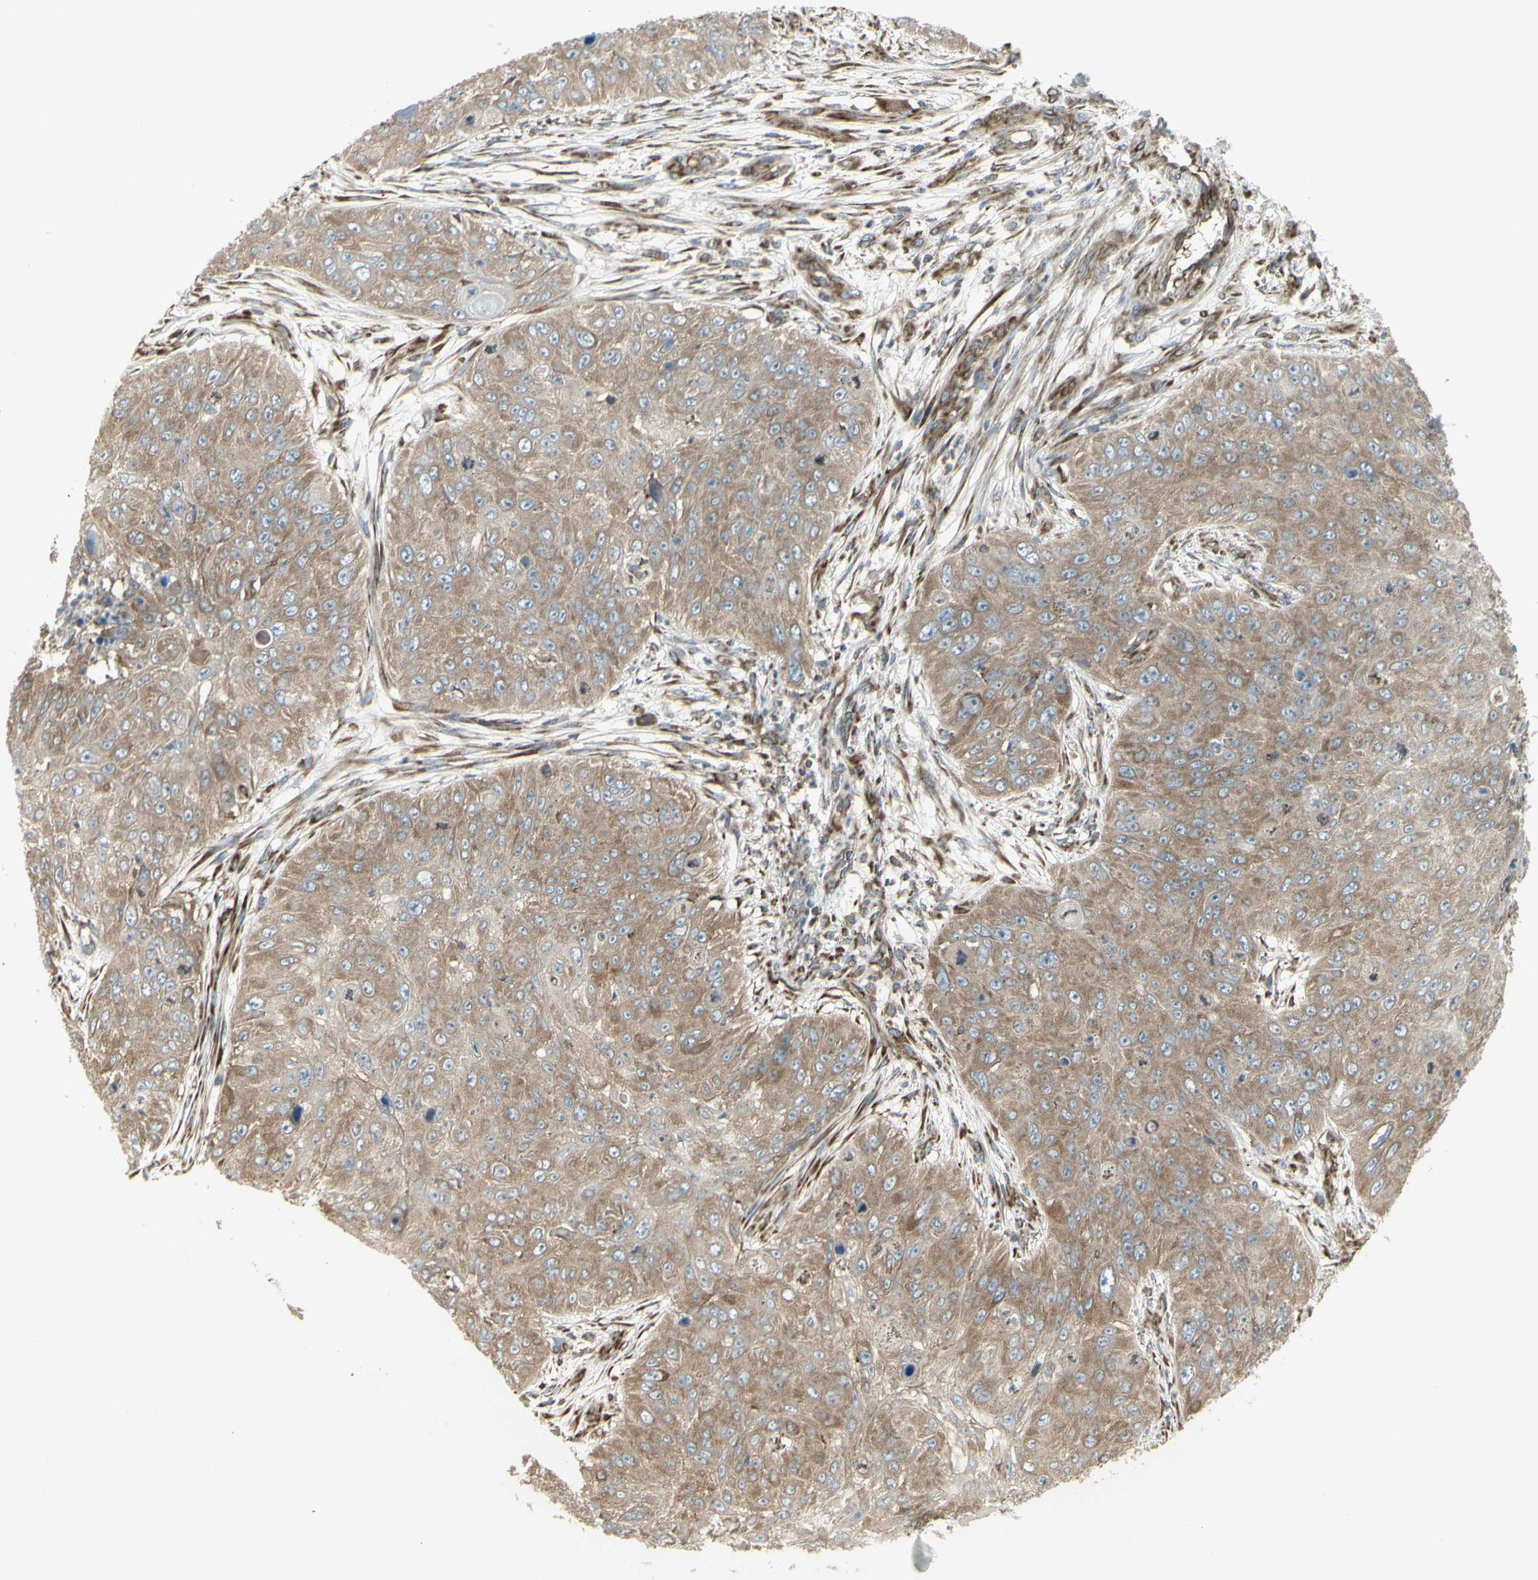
{"staining": {"intensity": "weak", "quantity": ">75%", "location": "cytoplasmic/membranous"}, "tissue": "skin cancer", "cell_type": "Tumor cells", "image_type": "cancer", "snomed": [{"axis": "morphology", "description": "Squamous cell carcinoma, NOS"}, {"axis": "topography", "description": "Skin"}], "caption": "IHC image of human skin cancer (squamous cell carcinoma) stained for a protein (brown), which reveals low levels of weak cytoplasmic/membranous positivity in about >75% of tumor cells.", "gene": "FKBP3", "patient": {"sex": "female", "age": 80}}